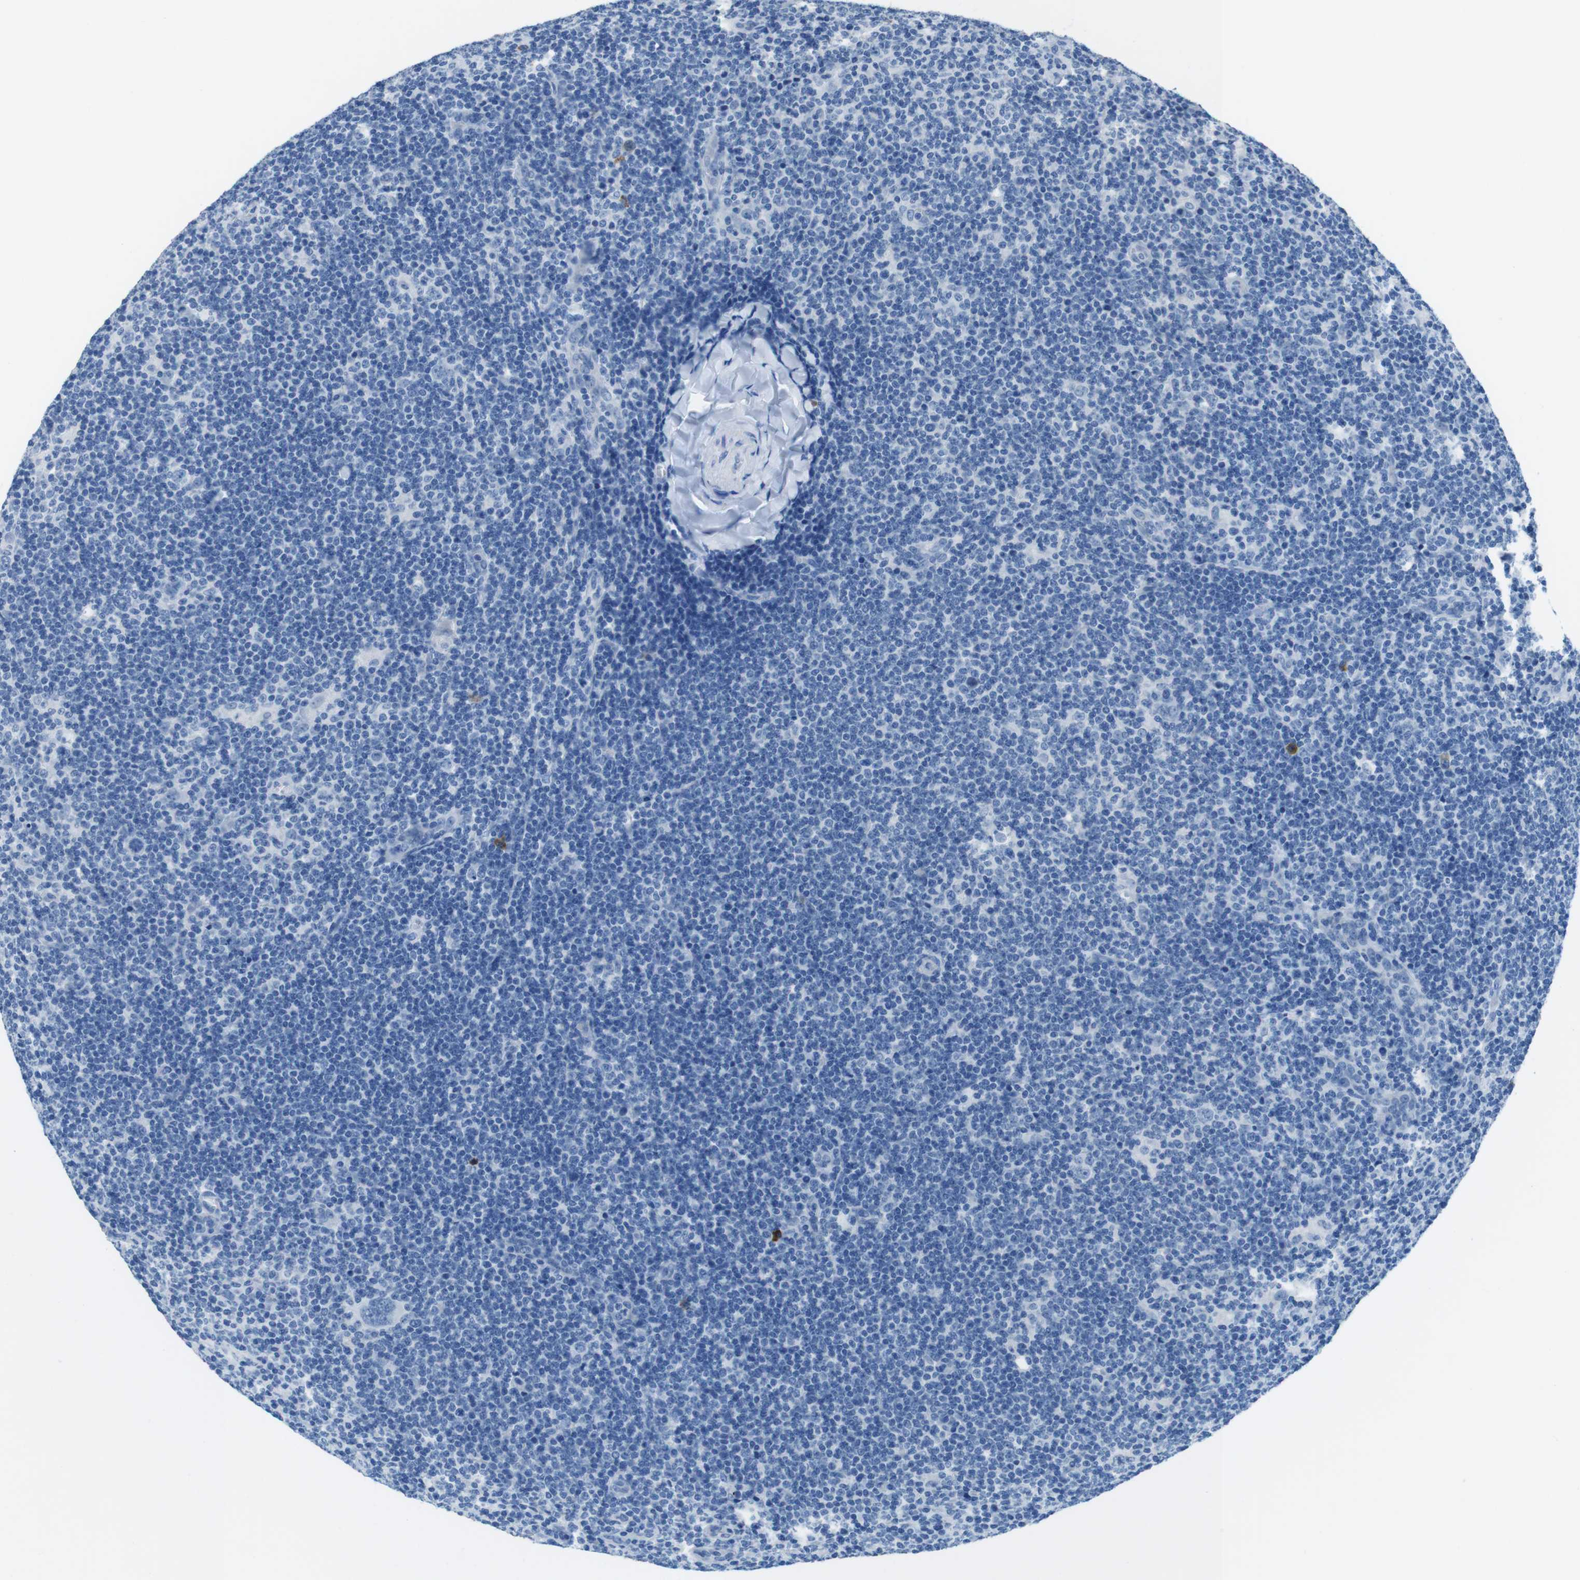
{"staining": {"intensity": "negative", "quantity": "none", "location": "none"}, "tissue": "lymphoma", "cell_type": "Tumor cells", "image_type": "cancer", "snomed": [{"axis": "morphology", "description": "Hodgkin's disease, NOS"}, {"axis": "topography", "description": "Lymph node"}], "caption": "Micrograph shows no significant protein expression in tumor cells of lymphoma.", "gene": "SLC35A3", "patient": {"sex": "female", "age": 57}}